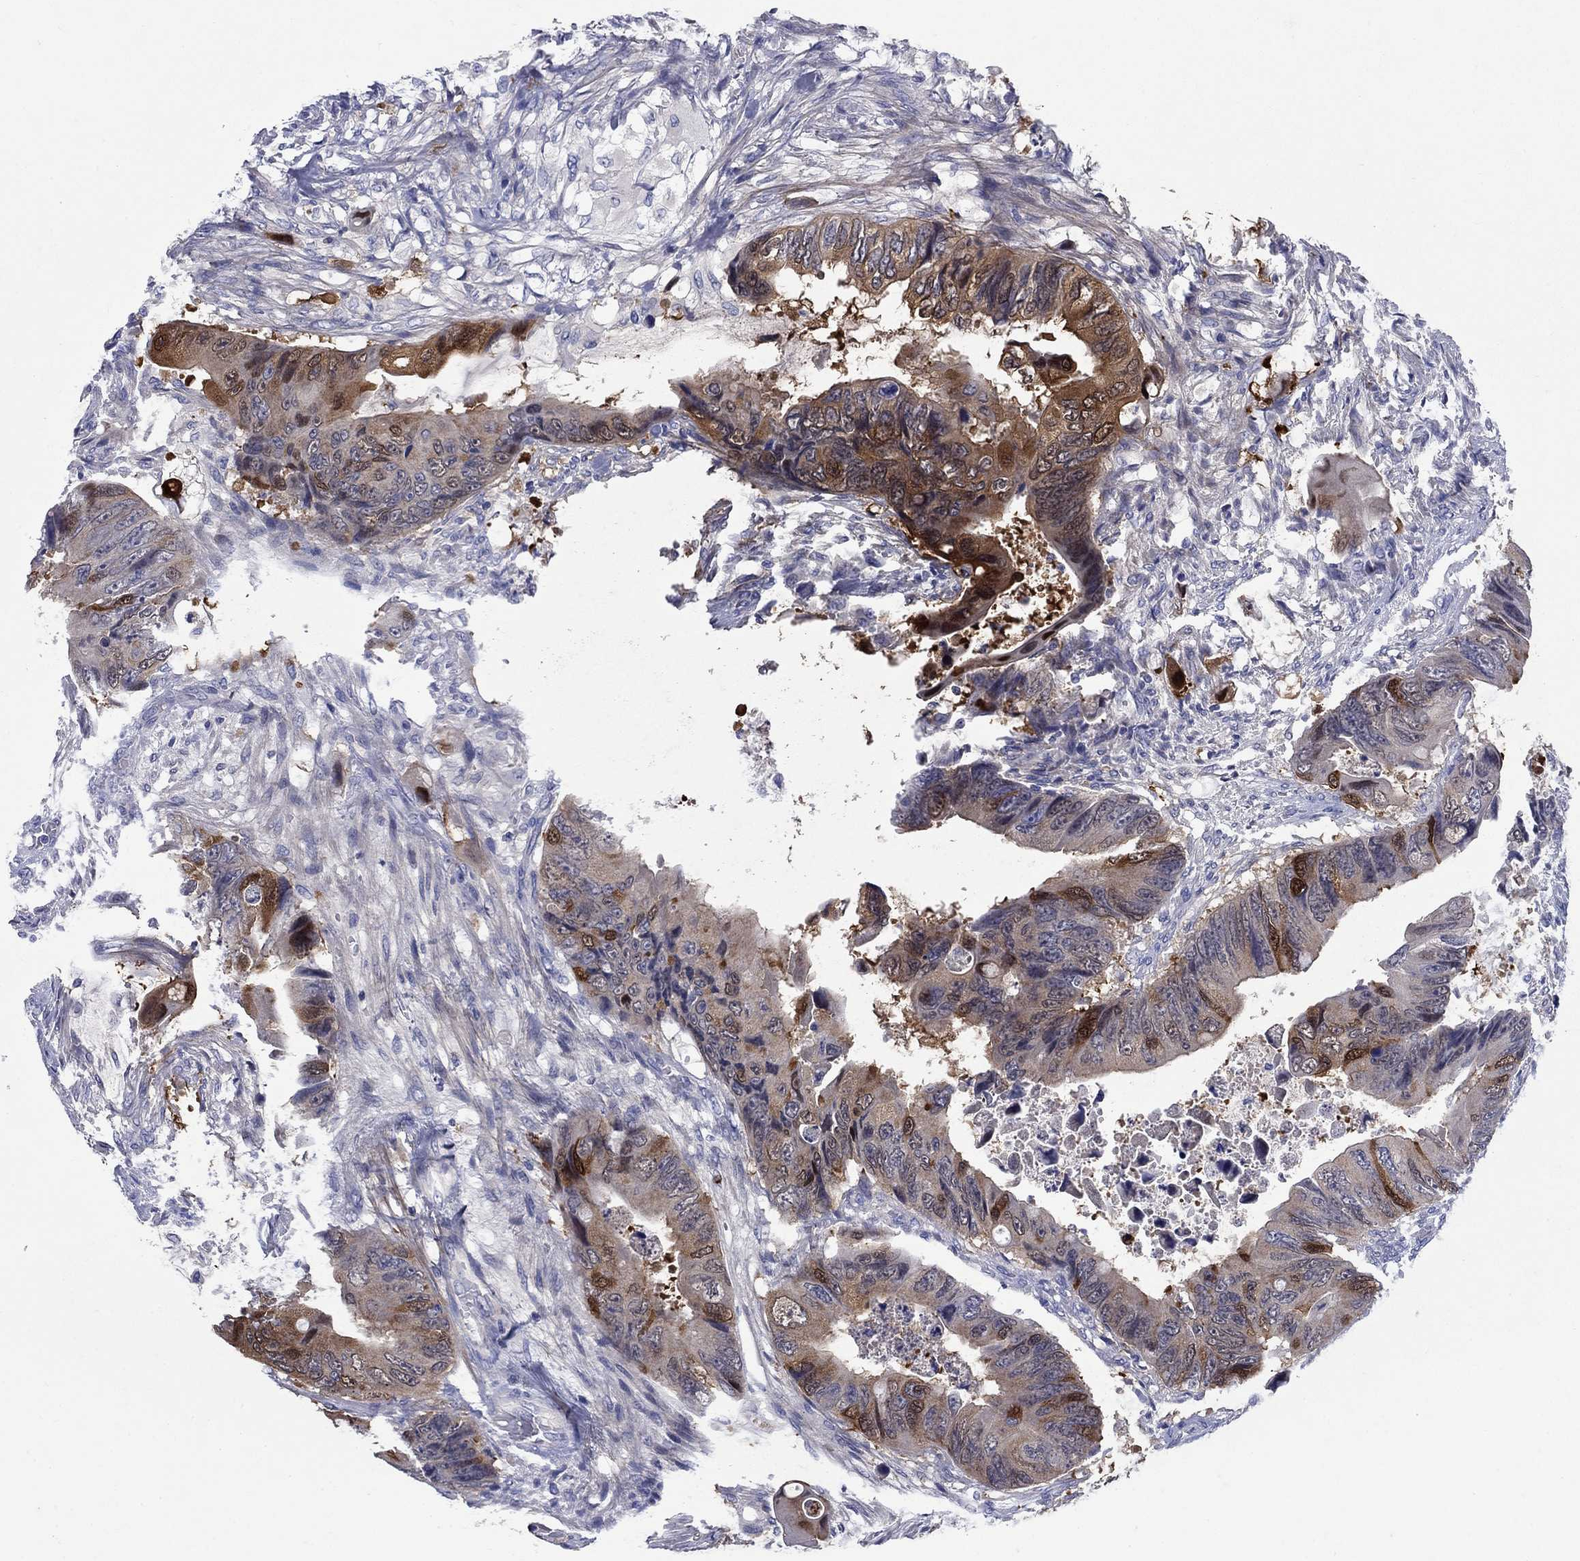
{"staining": {"intensity": "strong", "quantity": "25%-75%", "location": "cytoplasmic/membranous"}, "tissue": "colorectal cancer", "cell_type": "Tumor cells", "image_type": "cancer", "snomed": [{"axis": "morphology", "description": "Adenocarcinoma, NOS"}, {"axis": "topography", "description": "Rectum"}], "caption": "DAB (3,3'-diaminobenzidine) immunohistochemical staining of human colorectal adenocarcinoma exhibits strong cytoplasmic/membranous protein staining in about 25%-75% of tumor cells. (DAB (3,3'-diaminobenzidine) IHC, brown staining for protein, blue staining for nuclei).", "gene": "SULT2B1", "patient": {"sex": "male", "age": 63}}